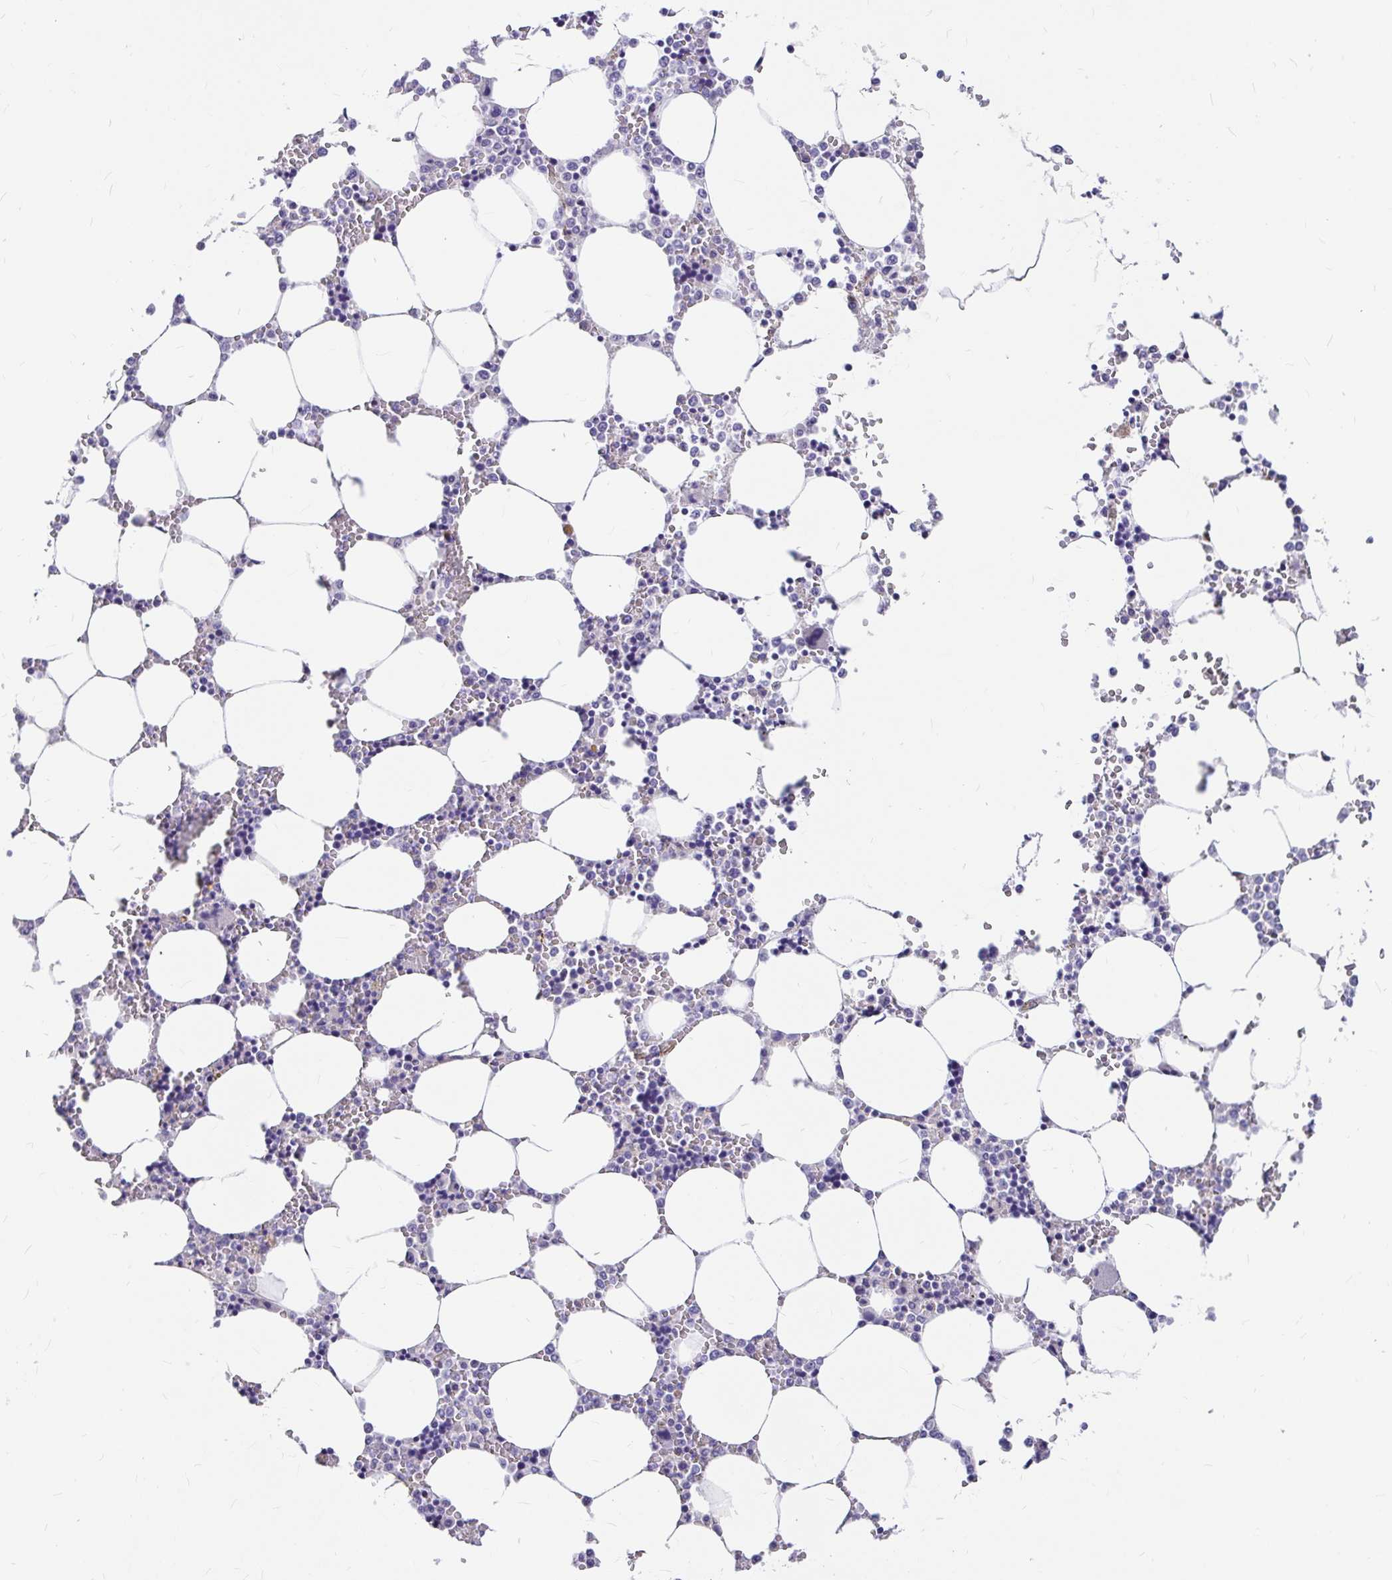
{"staining": {"intensity": "negative", "quantity": "none", "location": "none"}, "tissue": "bone marrow", "cell_type": "Hematopoietic cells", "image_type": "normal", "snomed": [{"axis": "morphology", "description": "Normal tissue, NOS"}, {"axis": "topography", "description": "Bone marrow"}], "caption": "IHC of normal bone marrow reveals no expression in hematopoietic cells. Brightfield microscopy of immunohistochemistry (IHC) stained with DAB (brown) and hematoxylin (blue), captured at high magnification.", "gene": "MYO1B", "patient": {"sex": "male", "age": 64}}